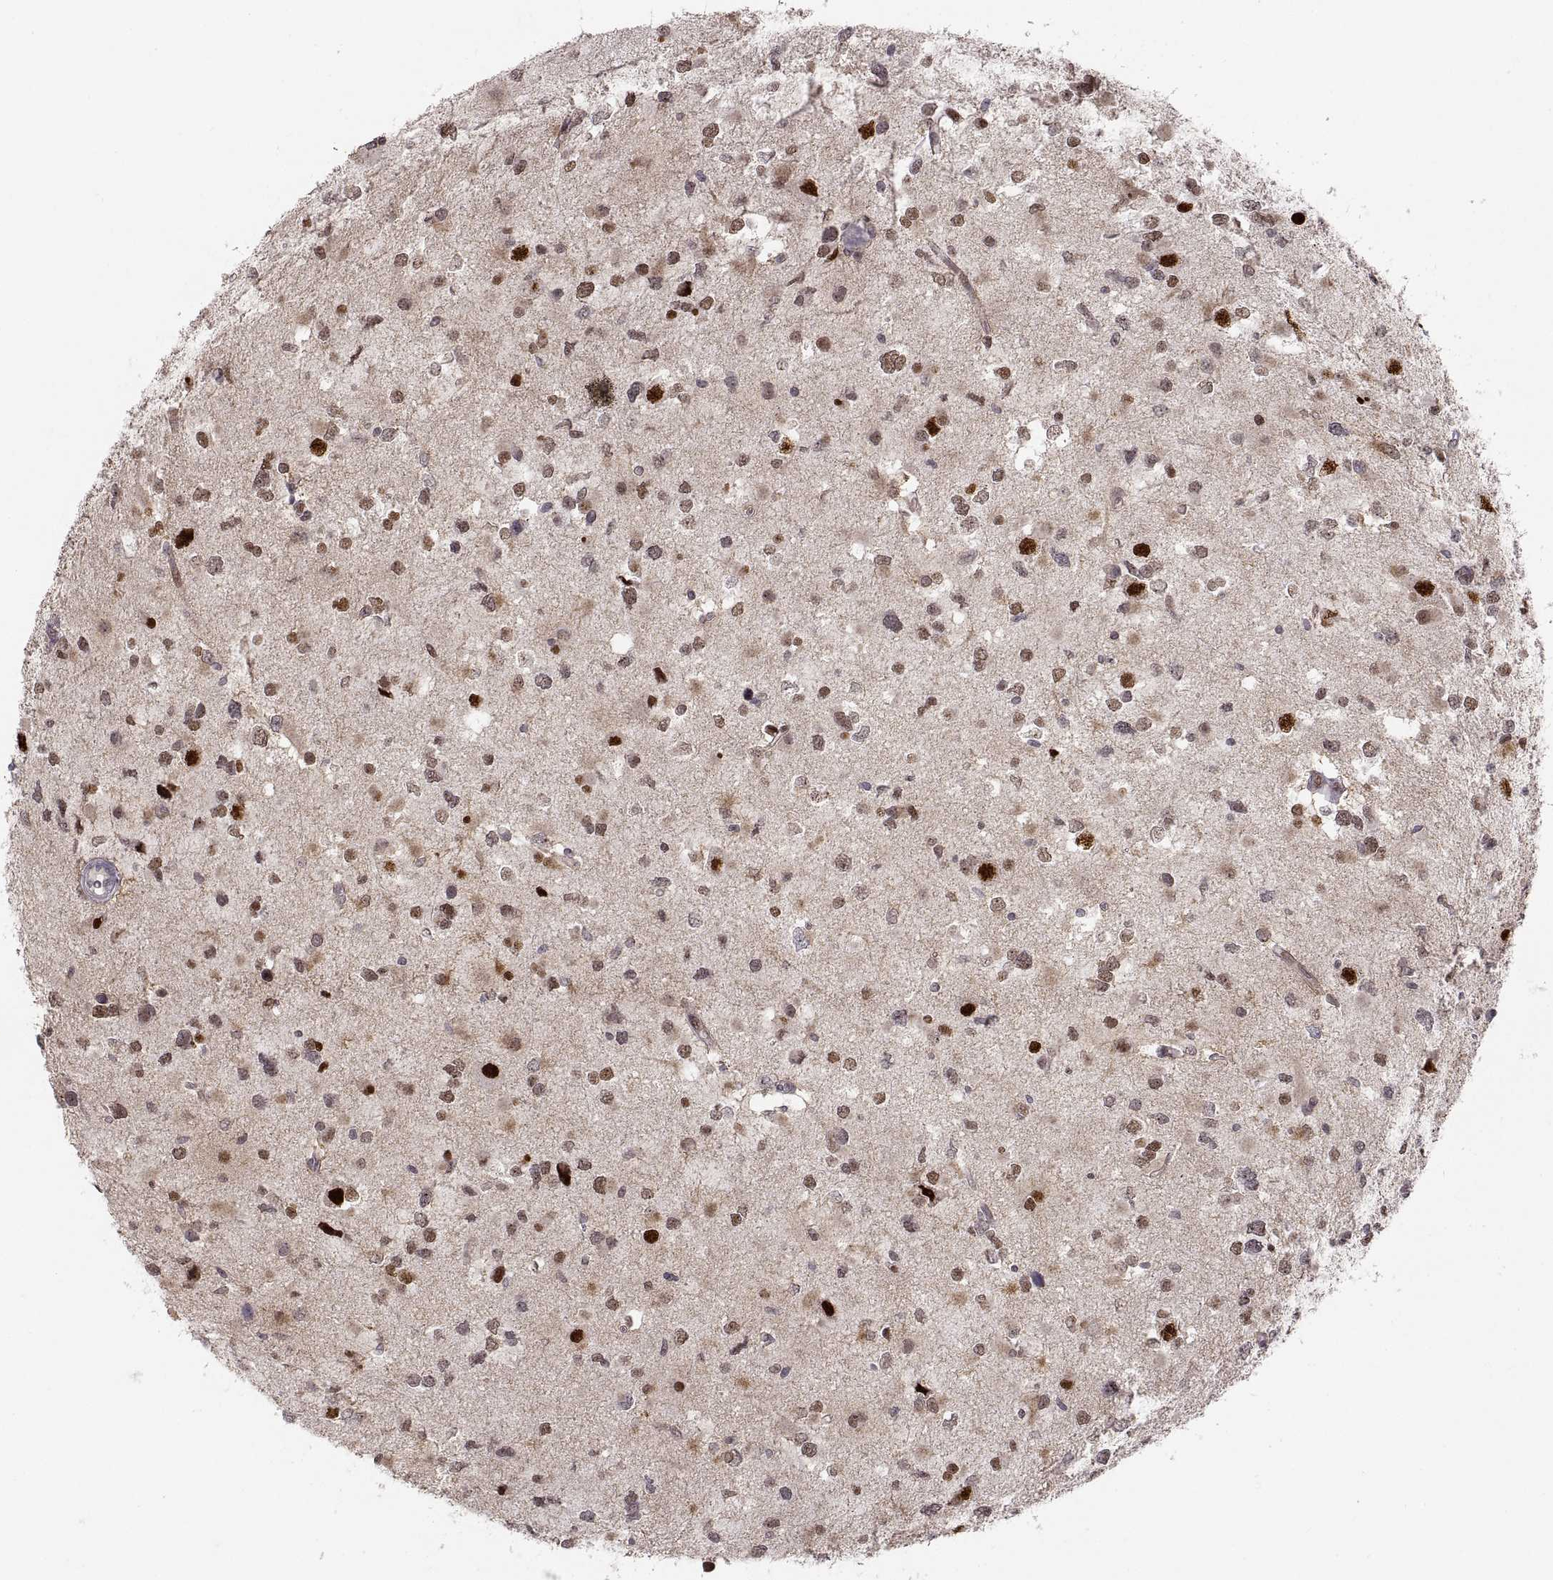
{"staining": {"intensity": "moderate", "quantity": "25%-75%", "location": "nuclear"}, "tissue": "glioma", "cell_type": "Tumor cells", "image_type": "cancer", "snomed": [{"axis": "morphology", "description": "Glioma, malignant, Low grade"}, {"axis": "topography", "description": "Brain"}], "caption": "IHC (DAB) staining of low-grade glioma (malignant) exhibits moderate nuclear protein expression in approximately 25%-75% of tumor cells.", "gene": "SNAI1", "patient": {"sex": "female", "age": 32}}